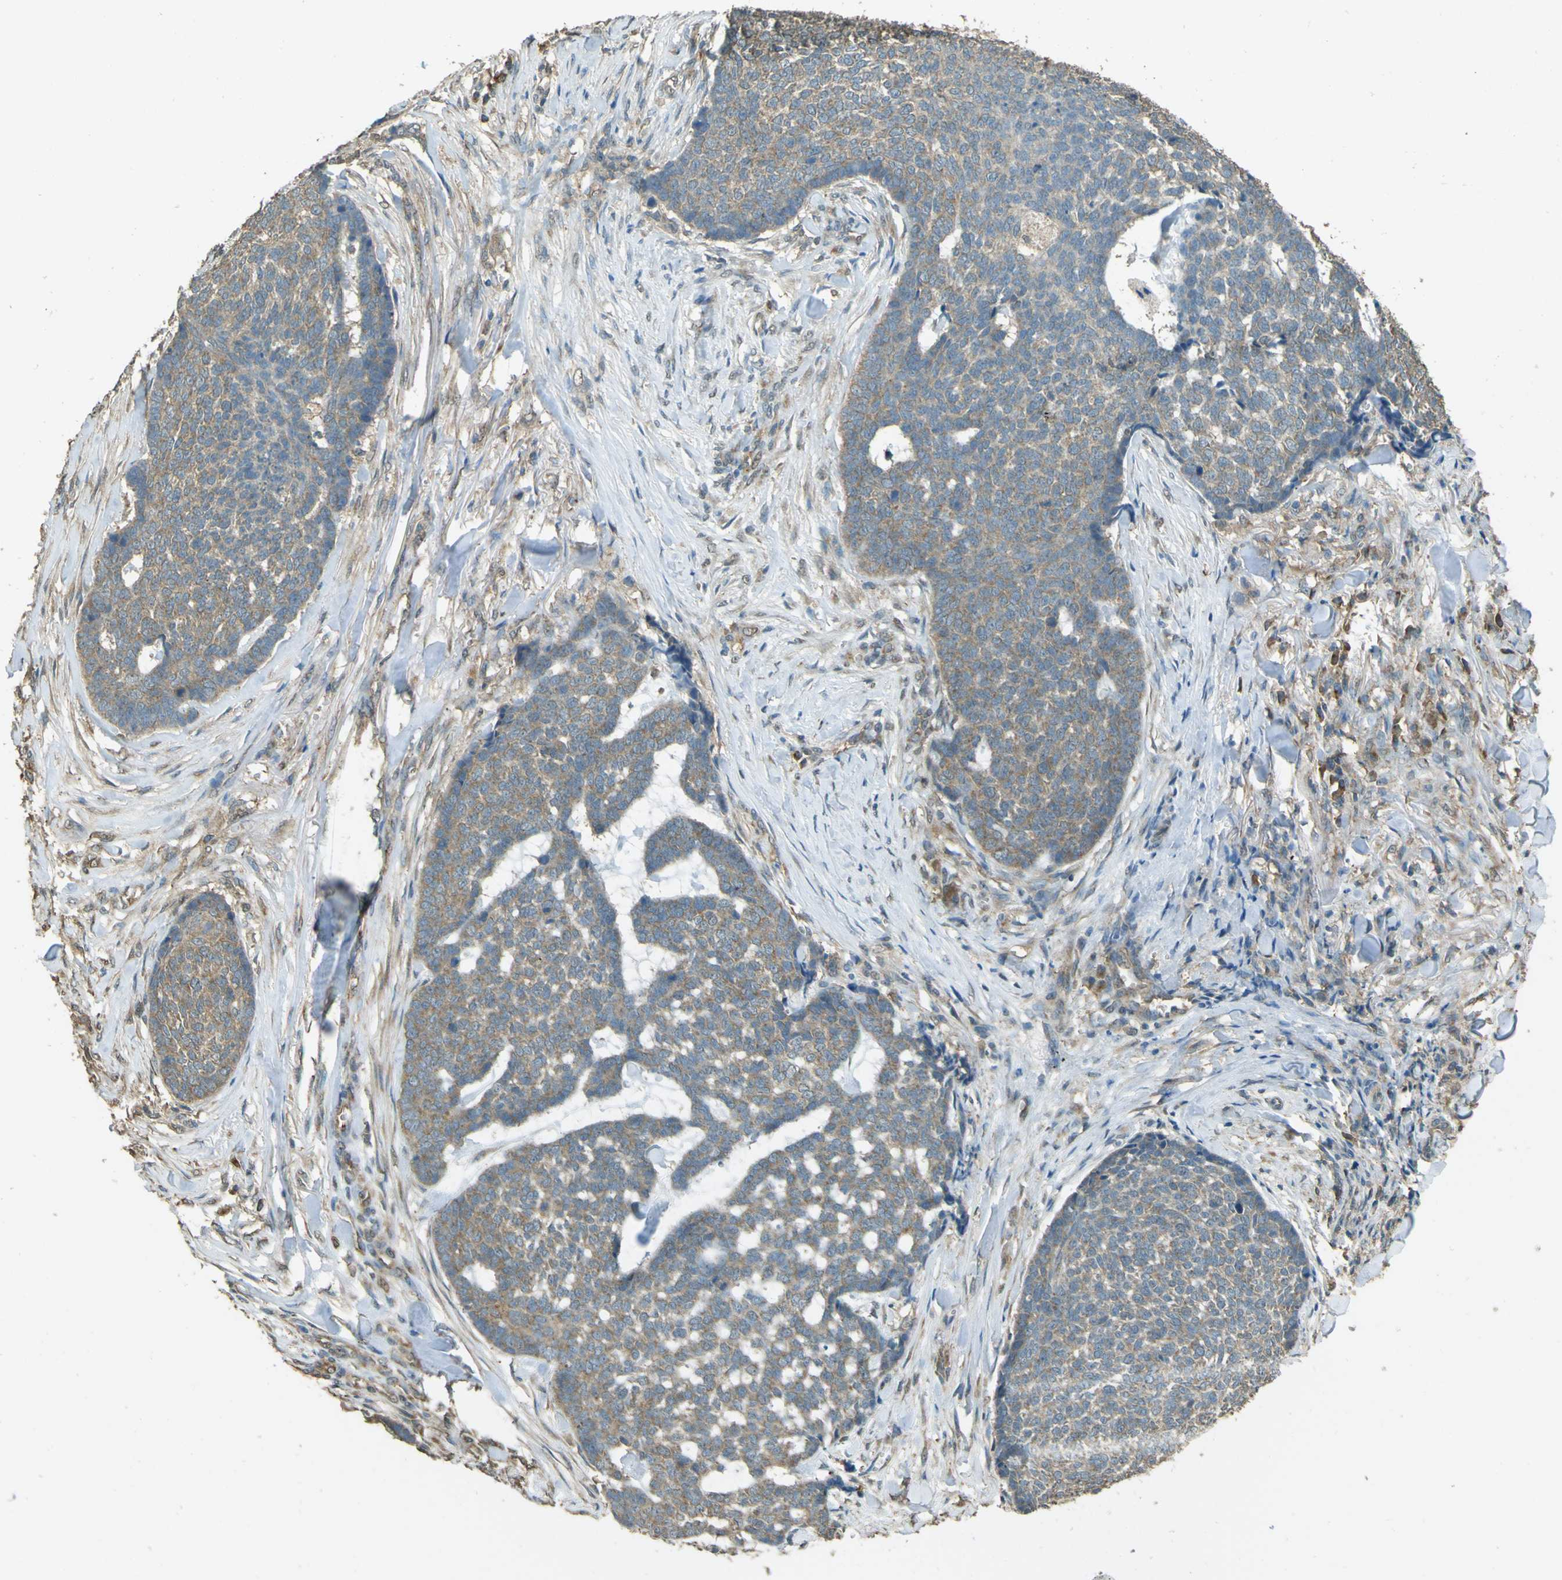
{"staining": {"intensity": "weak", "quantity": ">75%", "location": "cytoplasmic/membranous"}, "tissue": "skin cancer", "cell_type": "Tumor cells", "image_type": "cancer", "snomed": [{"axis": "morphology", "description": "Basal cell carcinoma"}, {"axis": "topography", "description": "Skin"}], "caption": "Immunohistochemical staining of human skin cancer demonstrates low levels of weak cytoplasmic/membranous positivity in about >75% of tumor cells.", "gene": "GOLGA1", "patient": {"sex": "male", "age": 84}}